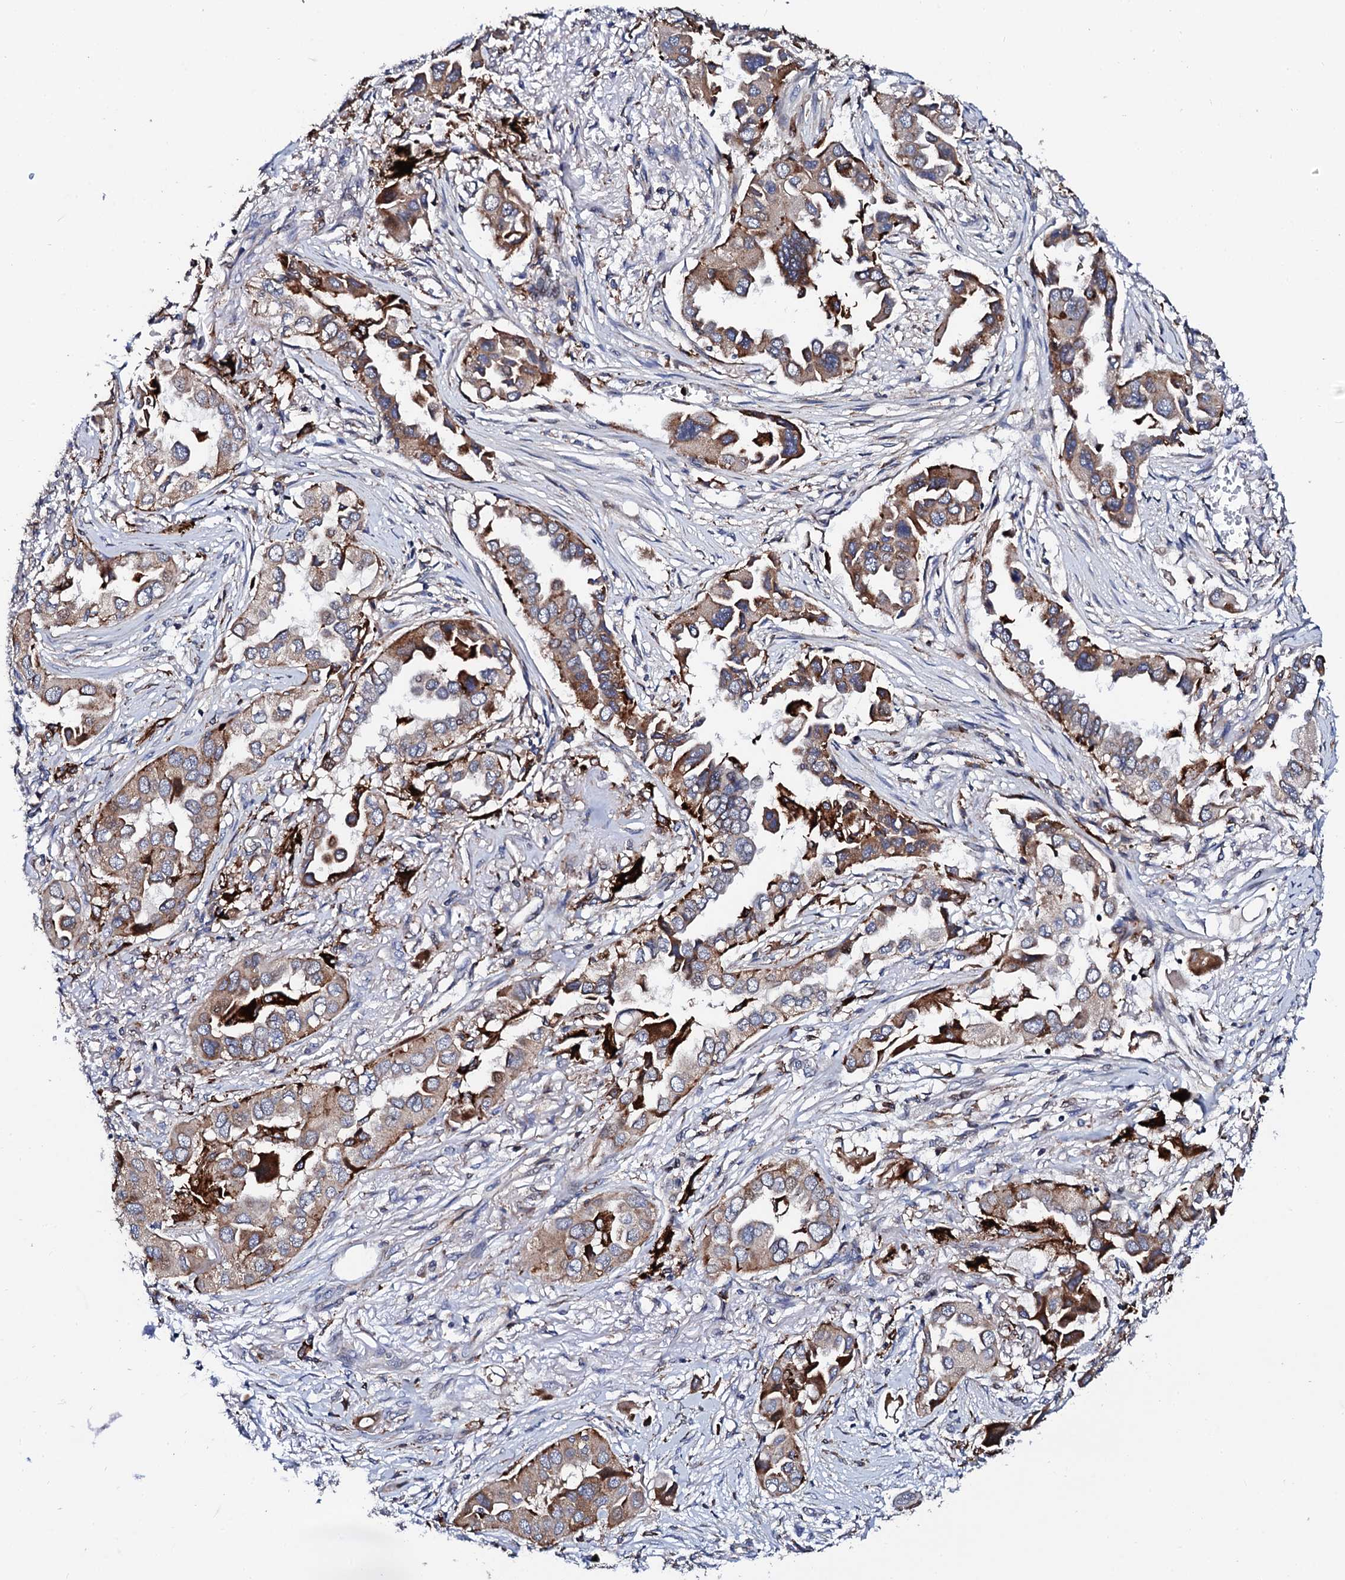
{"staining": {"intensity": "strong", "quantity": "25%-75%", "location": "cytoplasmic/membranous"}, "tissue": "lung cancer", "cell_type": "Tumor cells", "image_type": "cancer", "snomed": [{"axis": "morphology", "description": "Adenocarcinoma, NOS"}, {"axis": "topography", "description": "Lung"}], "caption": "Lung cancer was stained to show a protein in brown. There is high levels of strong cytoplasmic/membranous staining in about 25%-75% of tumor cells. The staining was performed using DAB, with brown indicating positive protein expression. Nuclei are stained blue with hematoxylin.", "gene": "TCIRG1", "patient": {"sex": "female", "age": 76}}